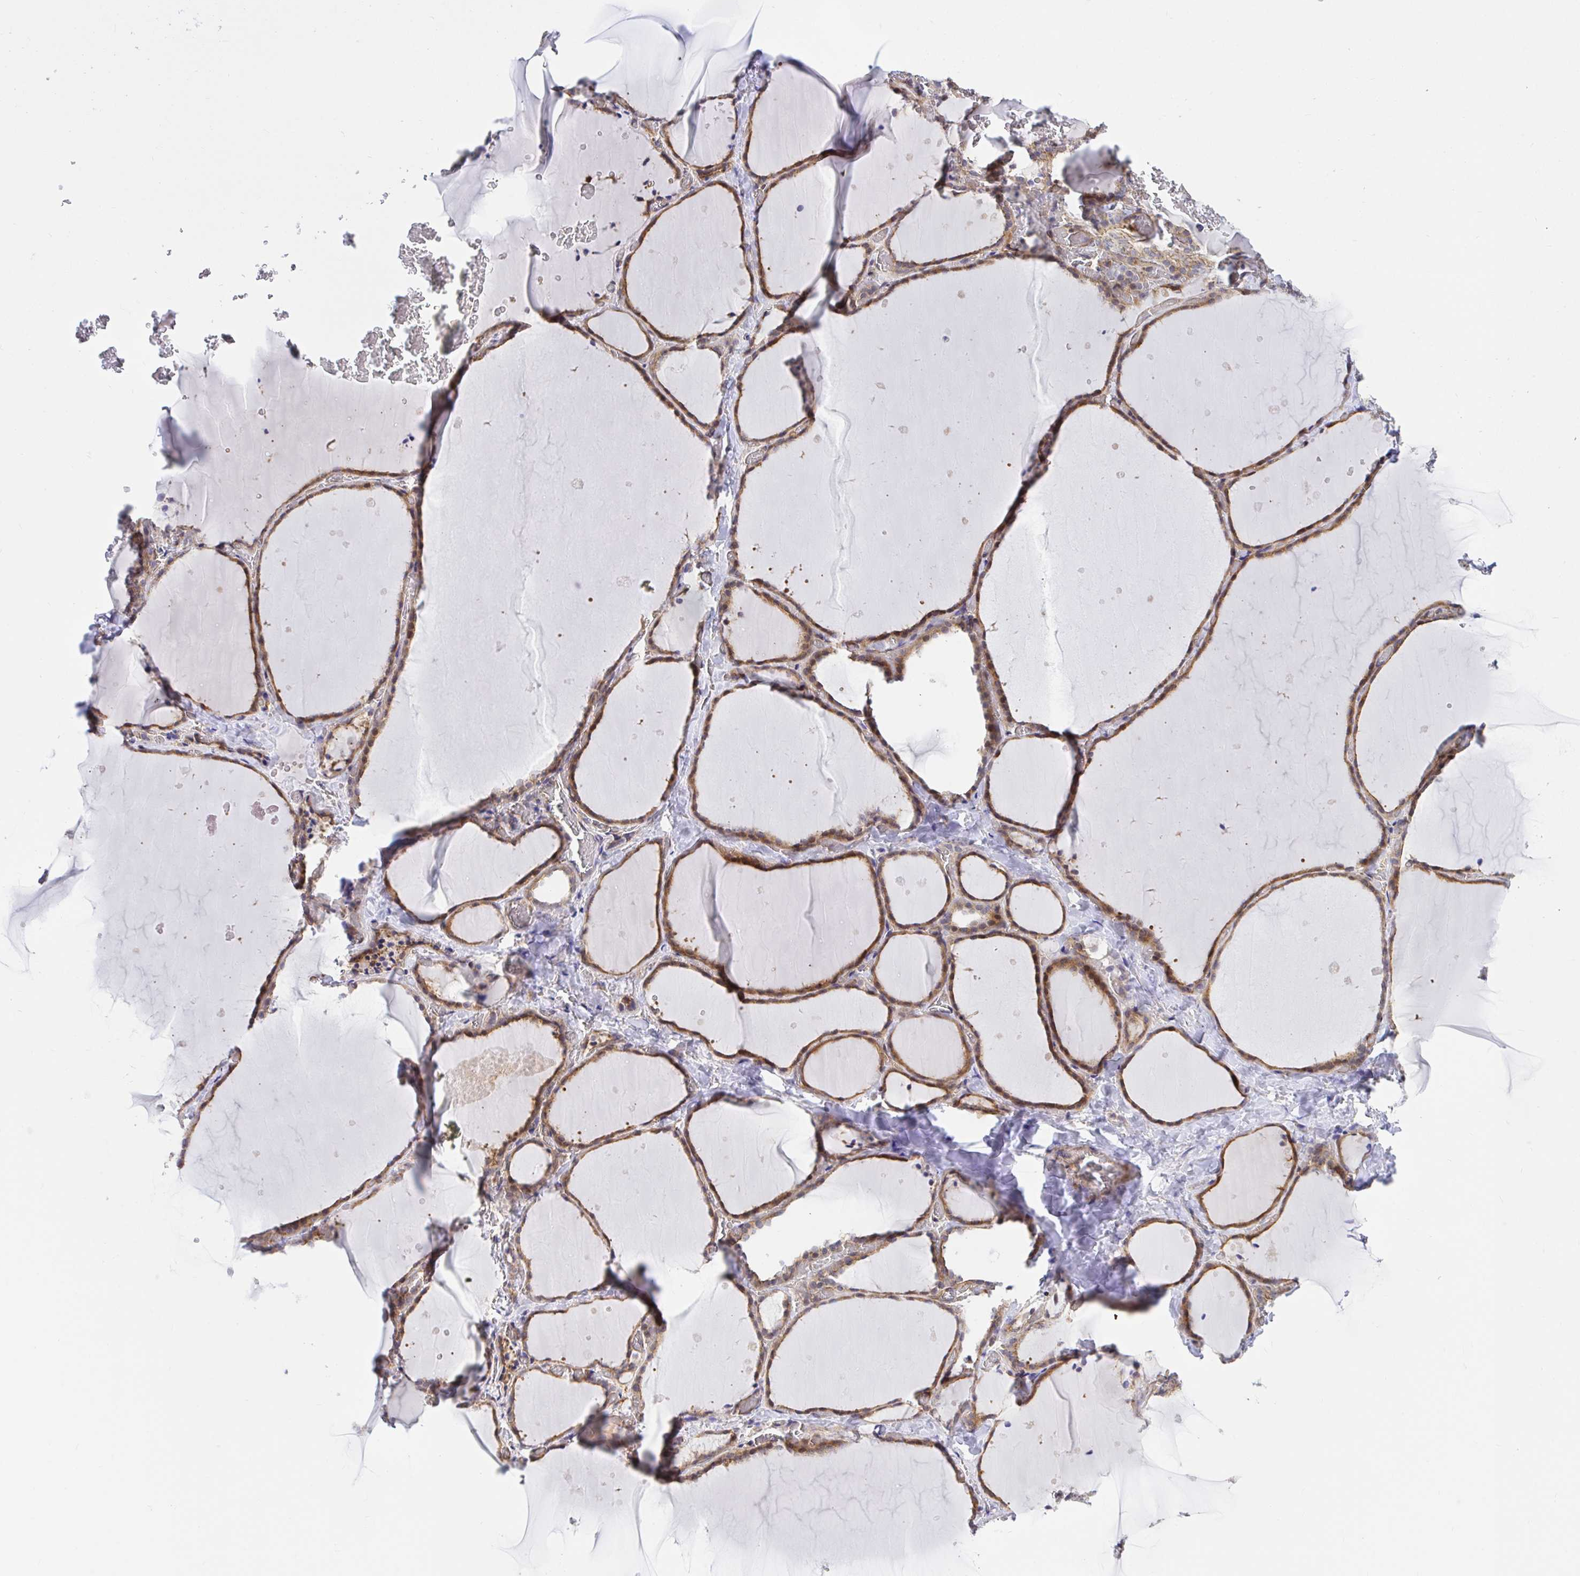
{"staining": {"intensity": "weak", "quantity": ">75%", "location": "cytoplasmic/membranous"}, "tissue": "thyroid gland", "cell_type": "Glandular cells", "image_type": "normal", "snomed": [{"axis": "morphology", "description": "Normal tissue, NOS"}, {"axis": "topography", "description": "Thyroid gland"}], "caption": "Protein staining of normal thyroid gland demonstrates weak cytoplasmic/membranous positivity in about >75% of glandular cells.", "gene": "TRIM55", "patient": {"sex": "female", "age": 36}}